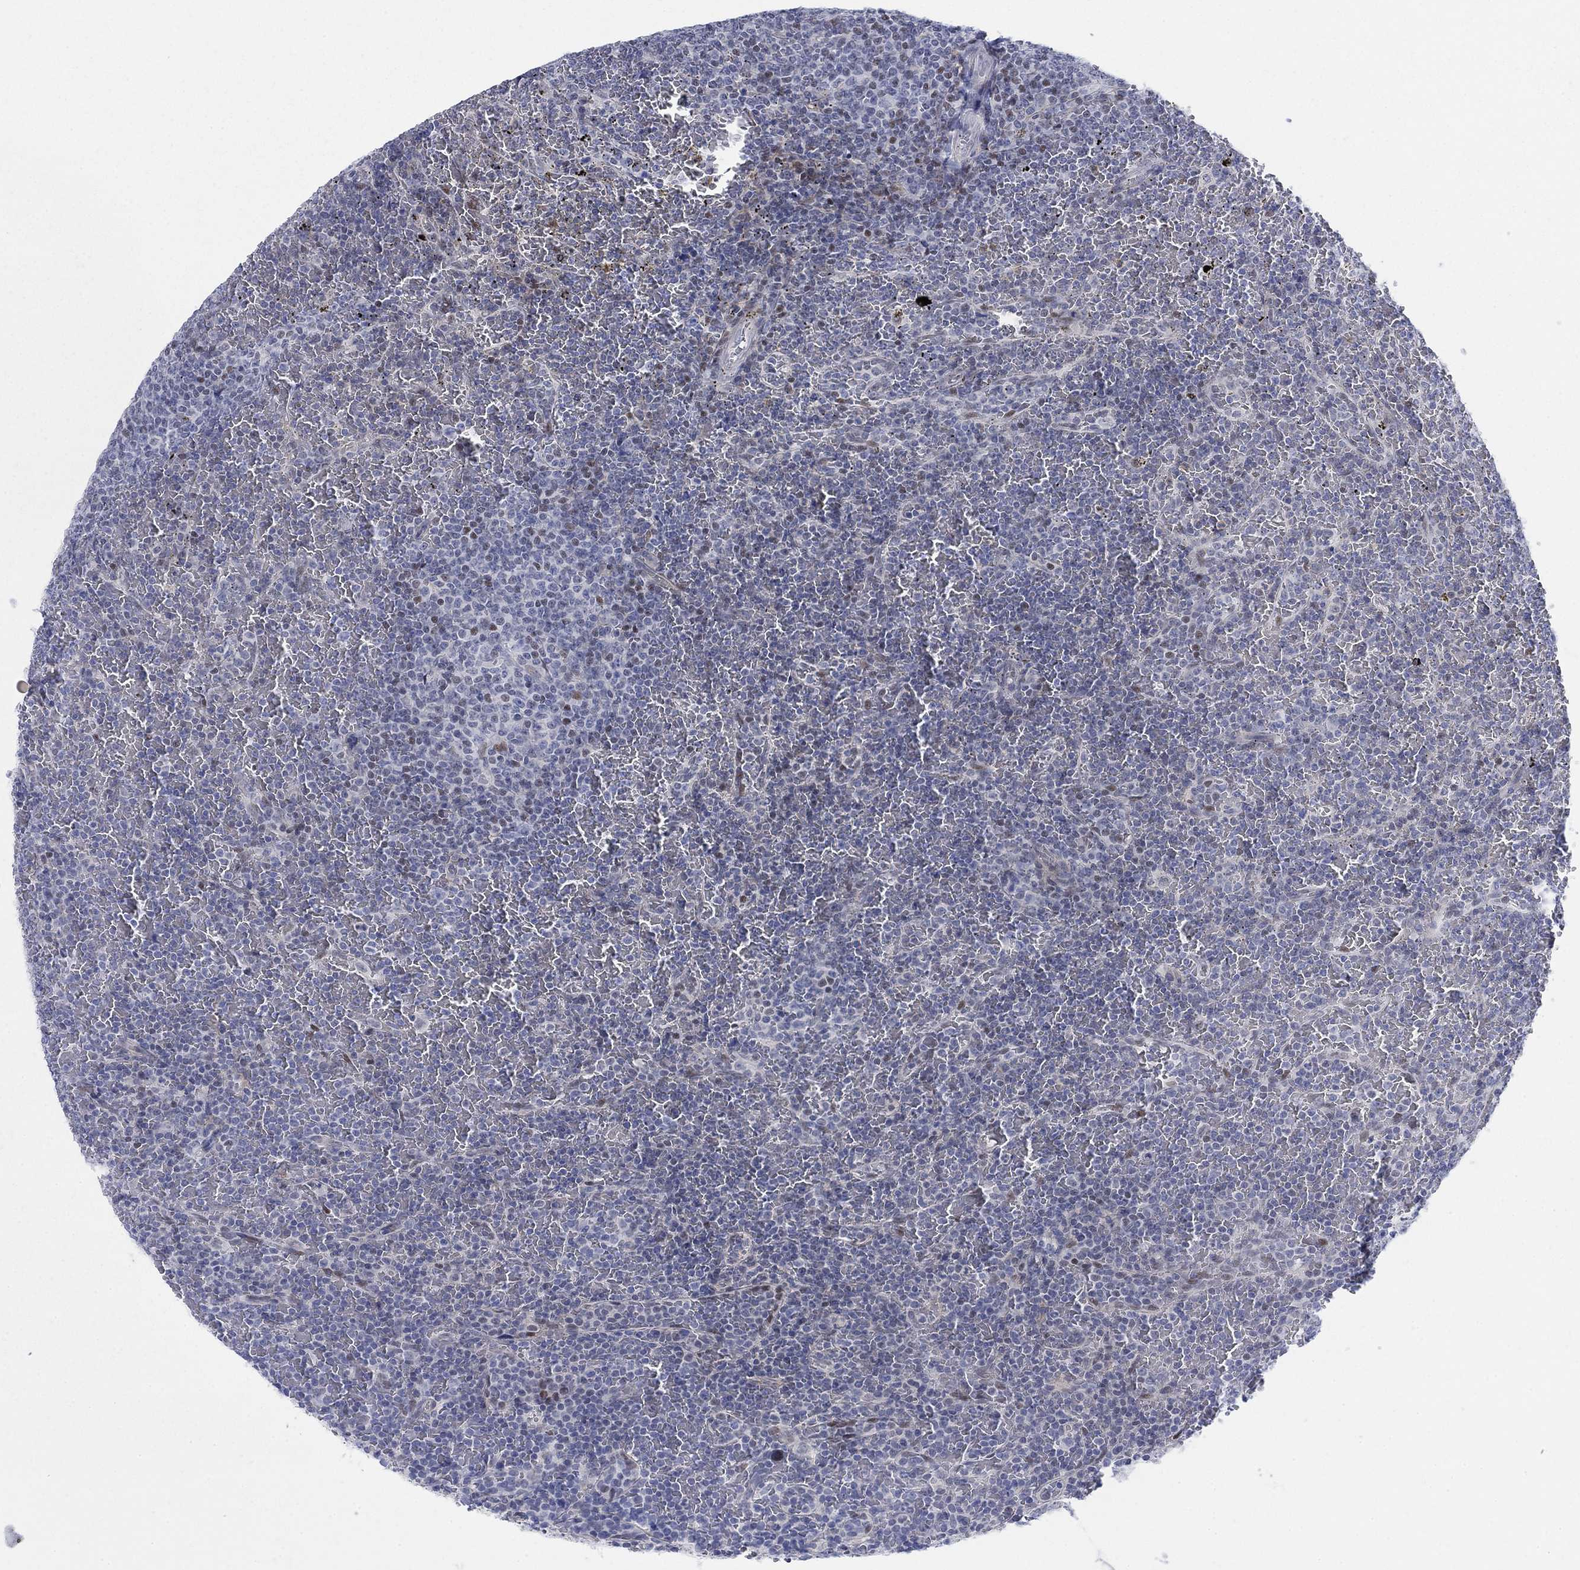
{"staining": {"intensity": "negative", "quantity": "none", "location": "none"}, "tissue": "lymphoma", "cell_type": "Tumor cells", "image_type": "cancer", "snomed": [{"axis": "morphology", "description": "Malignant lymphoma, non-Hodgkin's type, Low grade"}, {"axis": "topography", "description": "Spleen"}], "caption": "Tumor cells are negative for brown protein staining in lymphoma.", "gene": "MYO3A", "patient": {"sex": "female", "age": 77}}